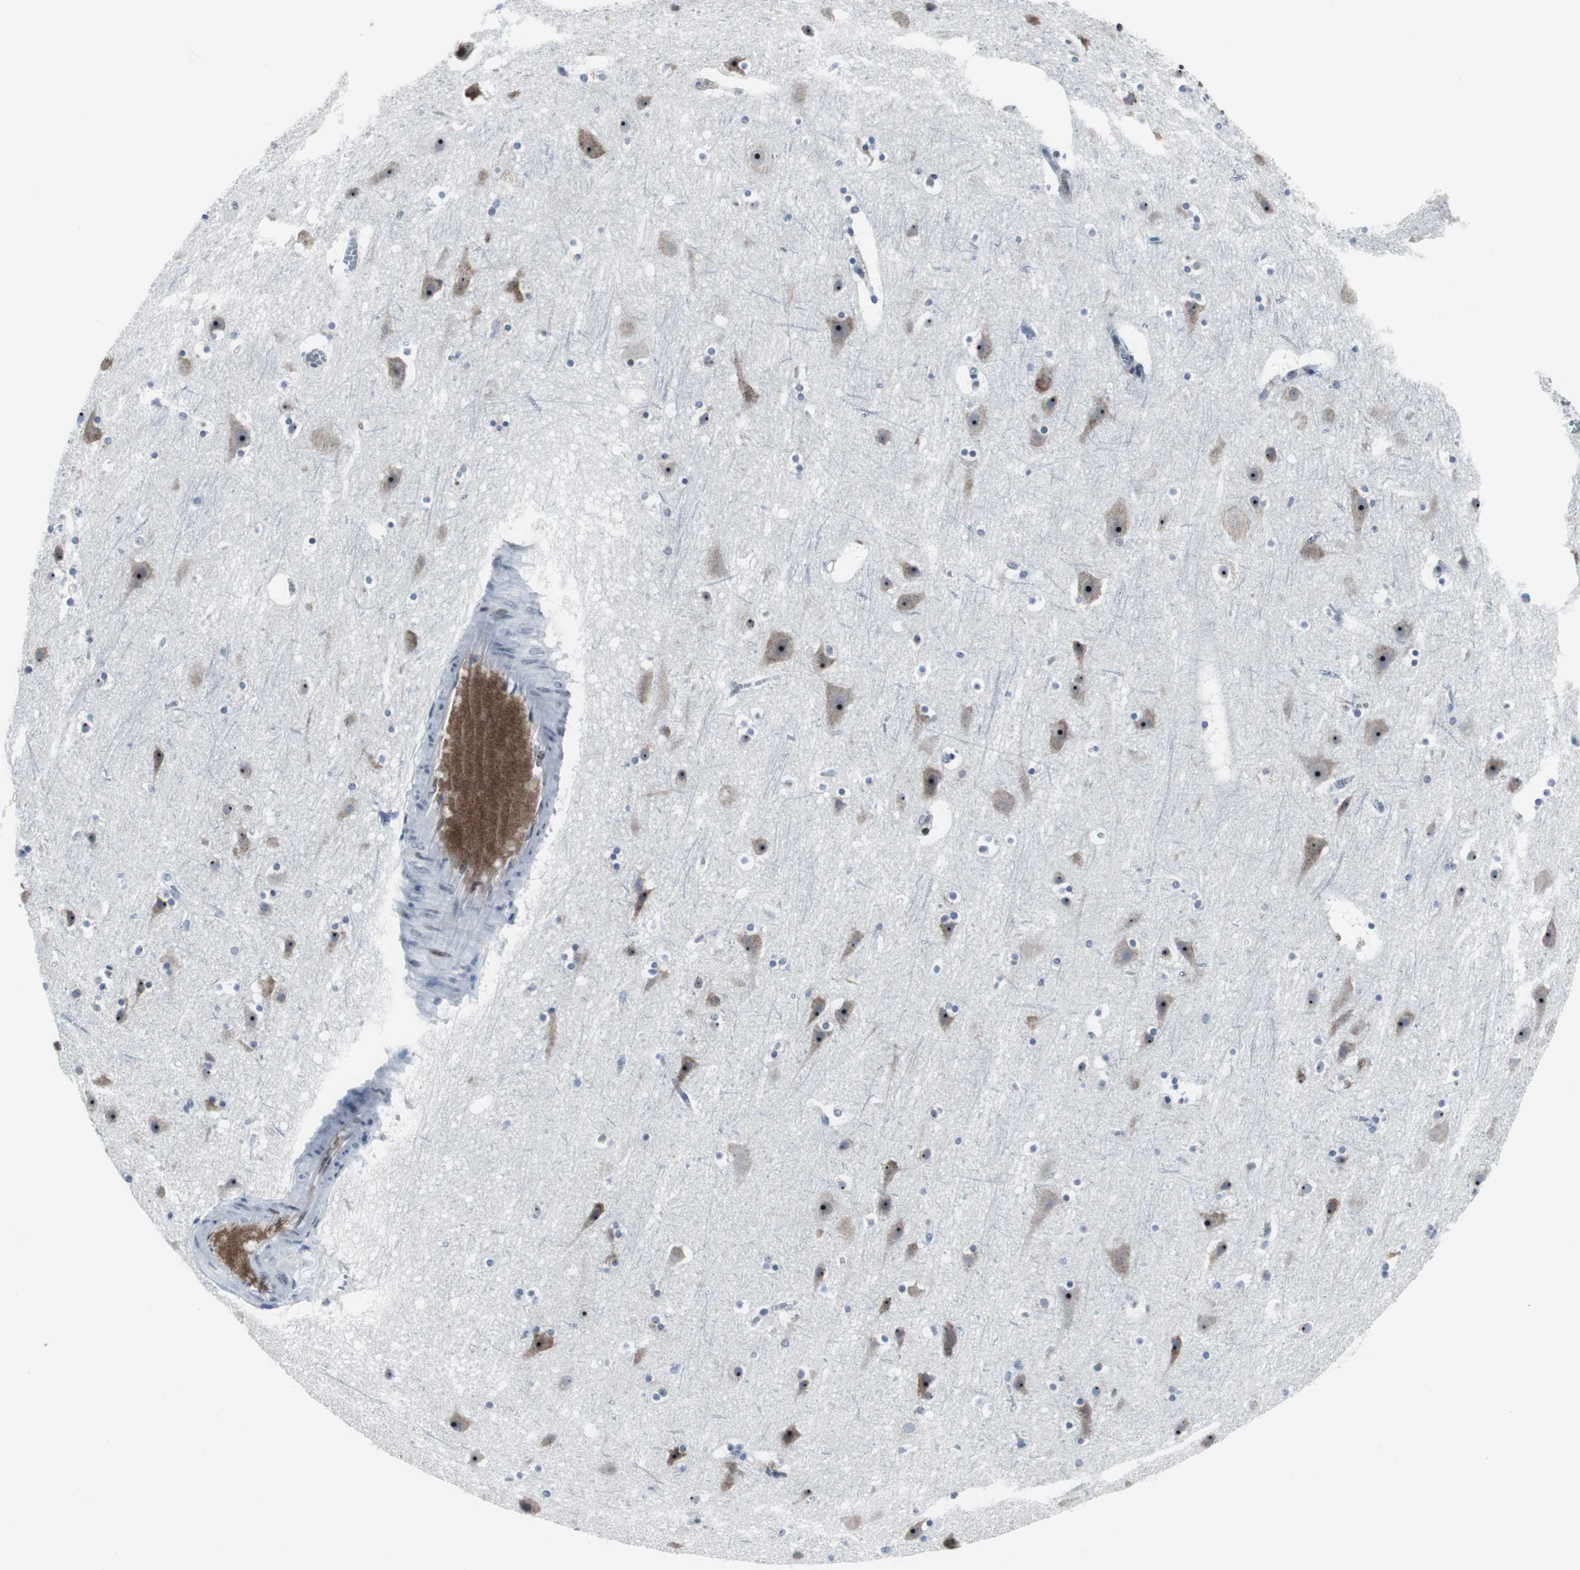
{"staining": {"intensity": "negative", "quantity": "none", "location": "none"}, "tissue": "cerebral cortex", "cell_type": "Endothelial cells", "image_type": "normal", "snomed": [{"axis": "morphology", "description": "Normal tissue, NOS"}, {"axis": "topography", "description": "Cerebral cortex"}], "caption": "An image of cerebral cortex stained for a protein reveals no brown staining in endothelial cells. (Stains: DAB immunohistochemistry with hematoxylin counter stain, Microscopy: brightfield microscopy at high magnification).", "gene": "DOK1", "patient": {"sex": "male", "age": 45}}